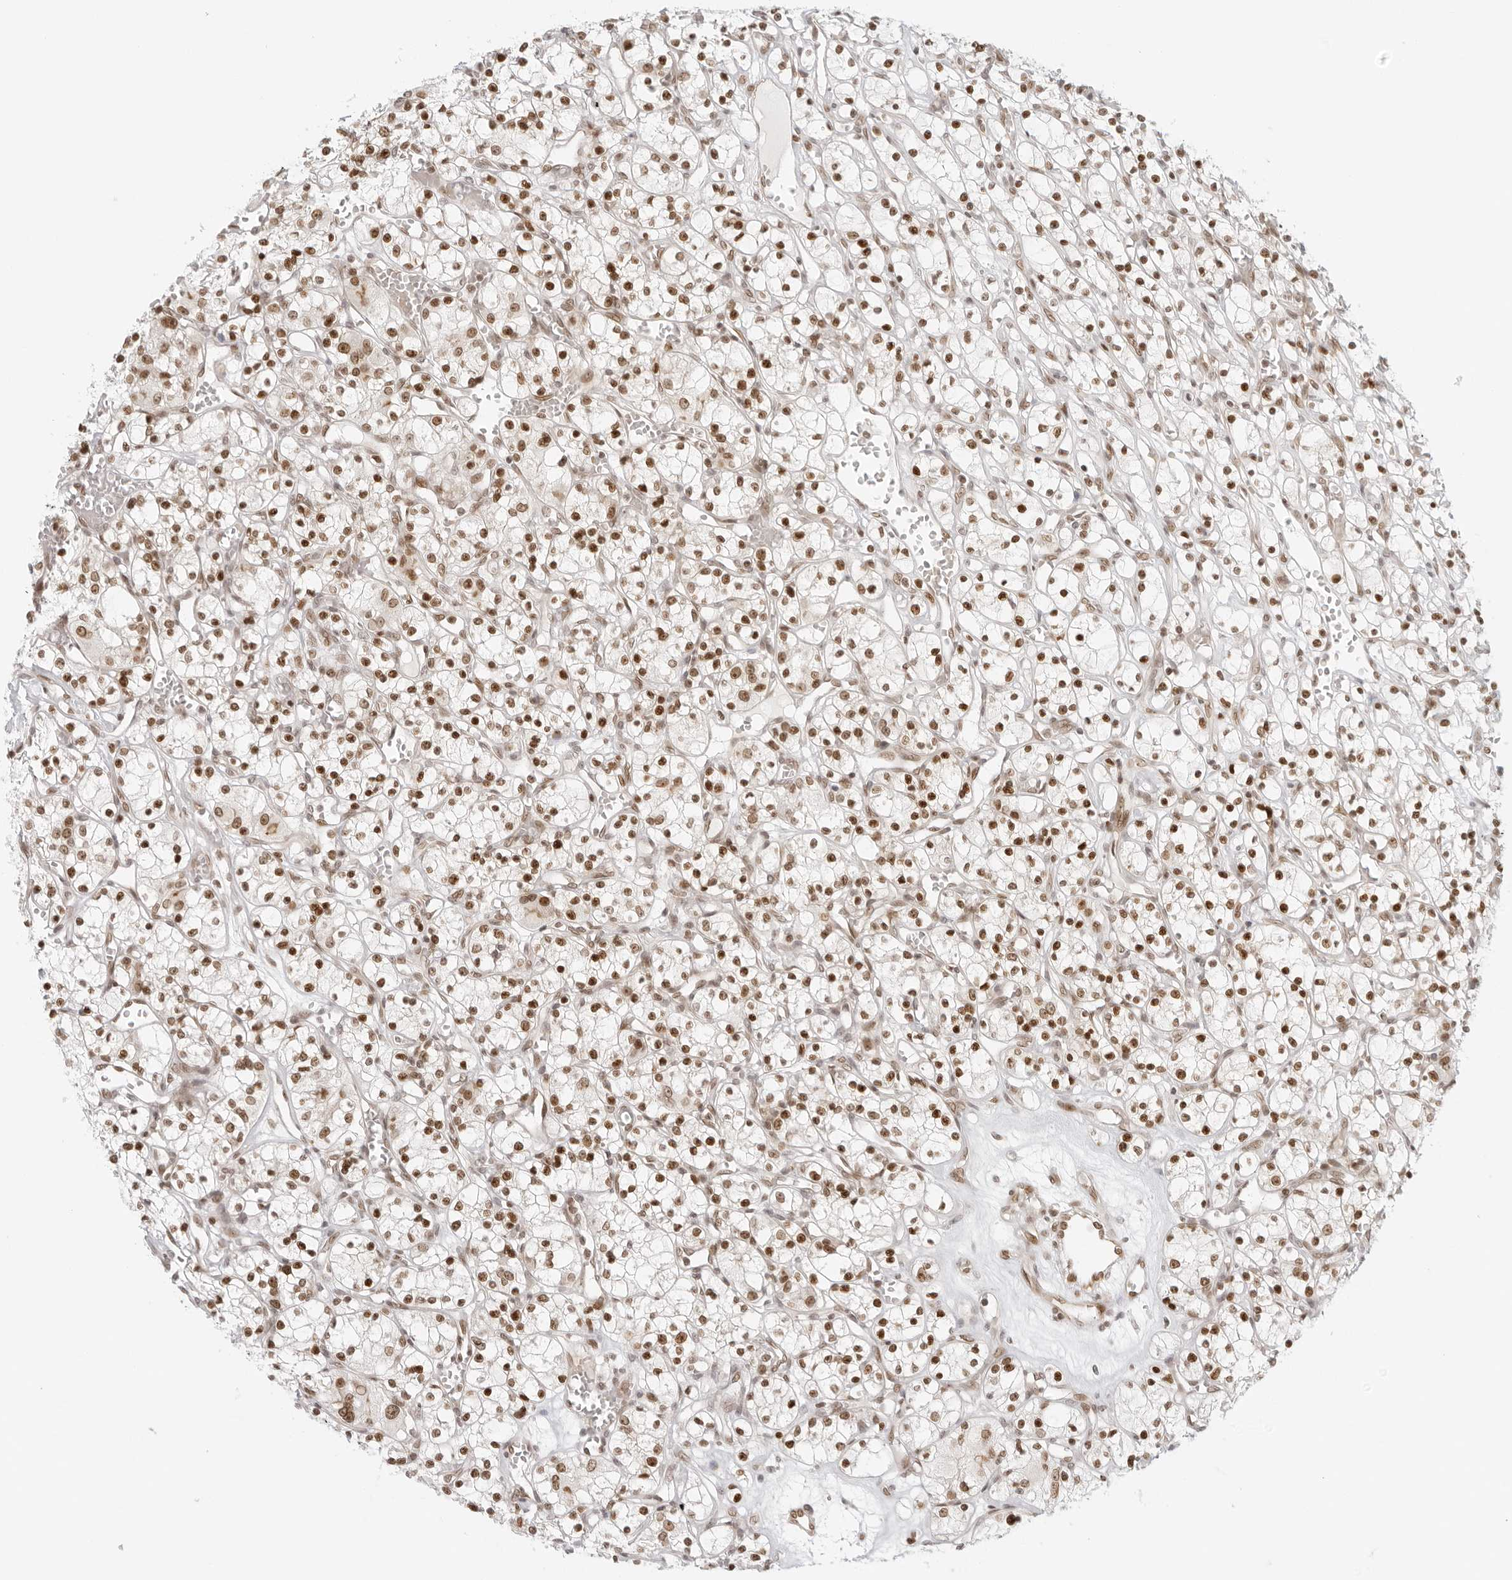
{"staining": {"intensity": "moderate", "quantity": ">75%", "location": "nuclear"}, "tissue": "renal cancer", "cell_type": "Tumor cells", "image_type": "cancer", "snomed": [{"axis": "morphology", "description": "Adenocarcinoma, NOS"}, {"axis": "topography", "description": "Kidney"}], "caption": "Protein expression analysis of adenocarcinoma (renal) shows moderate nuclear expression in approximately >75% of tumor cells.", "gene": "RCC1", "patient": {"sex": "female", "age": 59}}